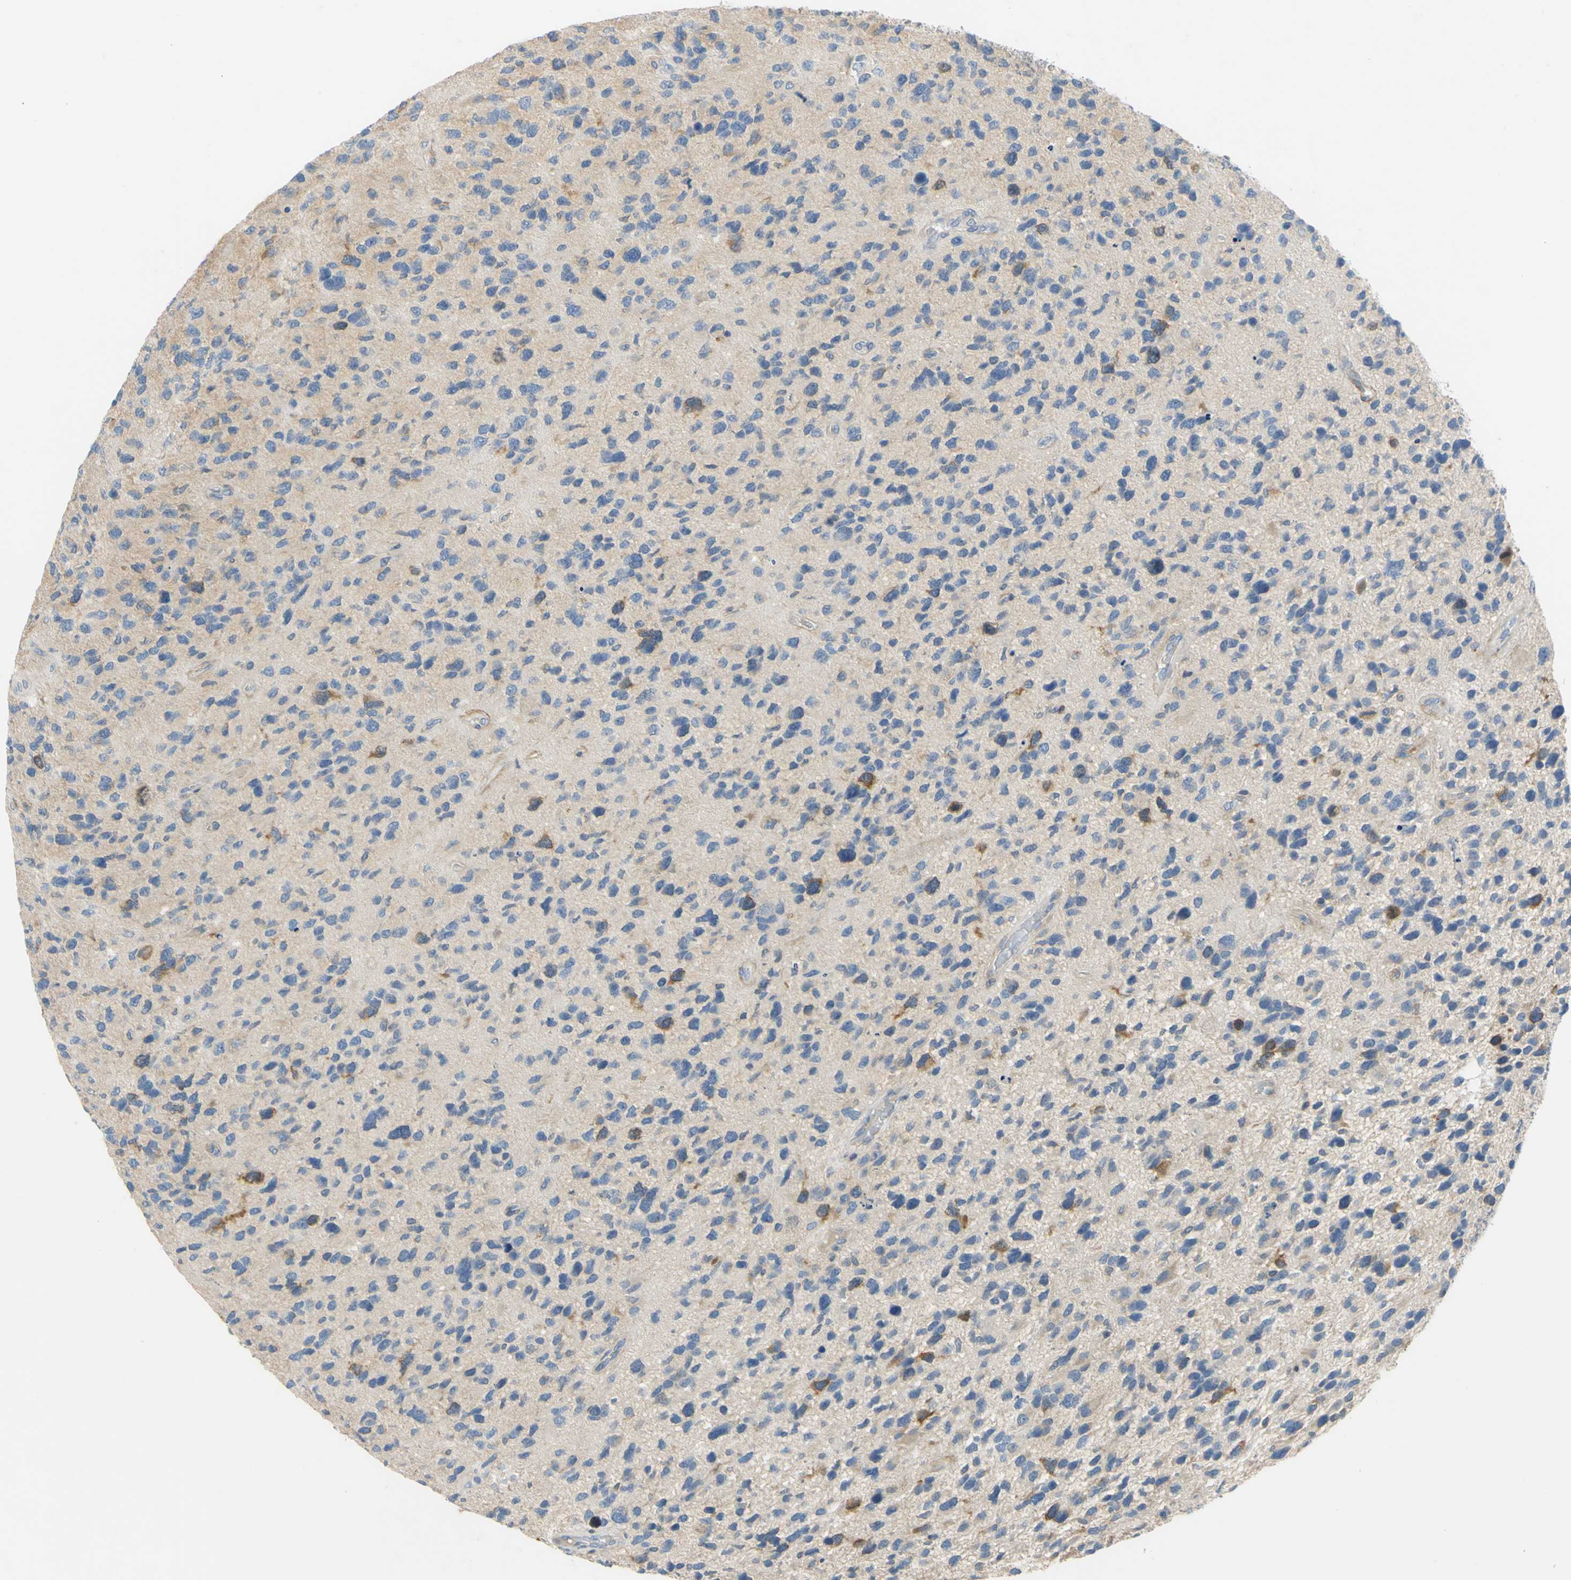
{"staining": {"intensity": "moderate", "quantity": "<25%", "location": "cytoplasmic/membranous"}, "tissue": "glioma", "cell_type": "Tumor cells", "image_type": "cancer", "snomed": [{"axis": "morphology", "description": "Glioma, malignant, High grade"}, {"axis": "topography", "description": "Brain"}], "caption": "Glioma stained for a protein demonstrates moderate cytoplasmic/membranous positivity in tumor cells.", "gene": "CCNB2", "patient": {"sex": "female", "age": 58}}